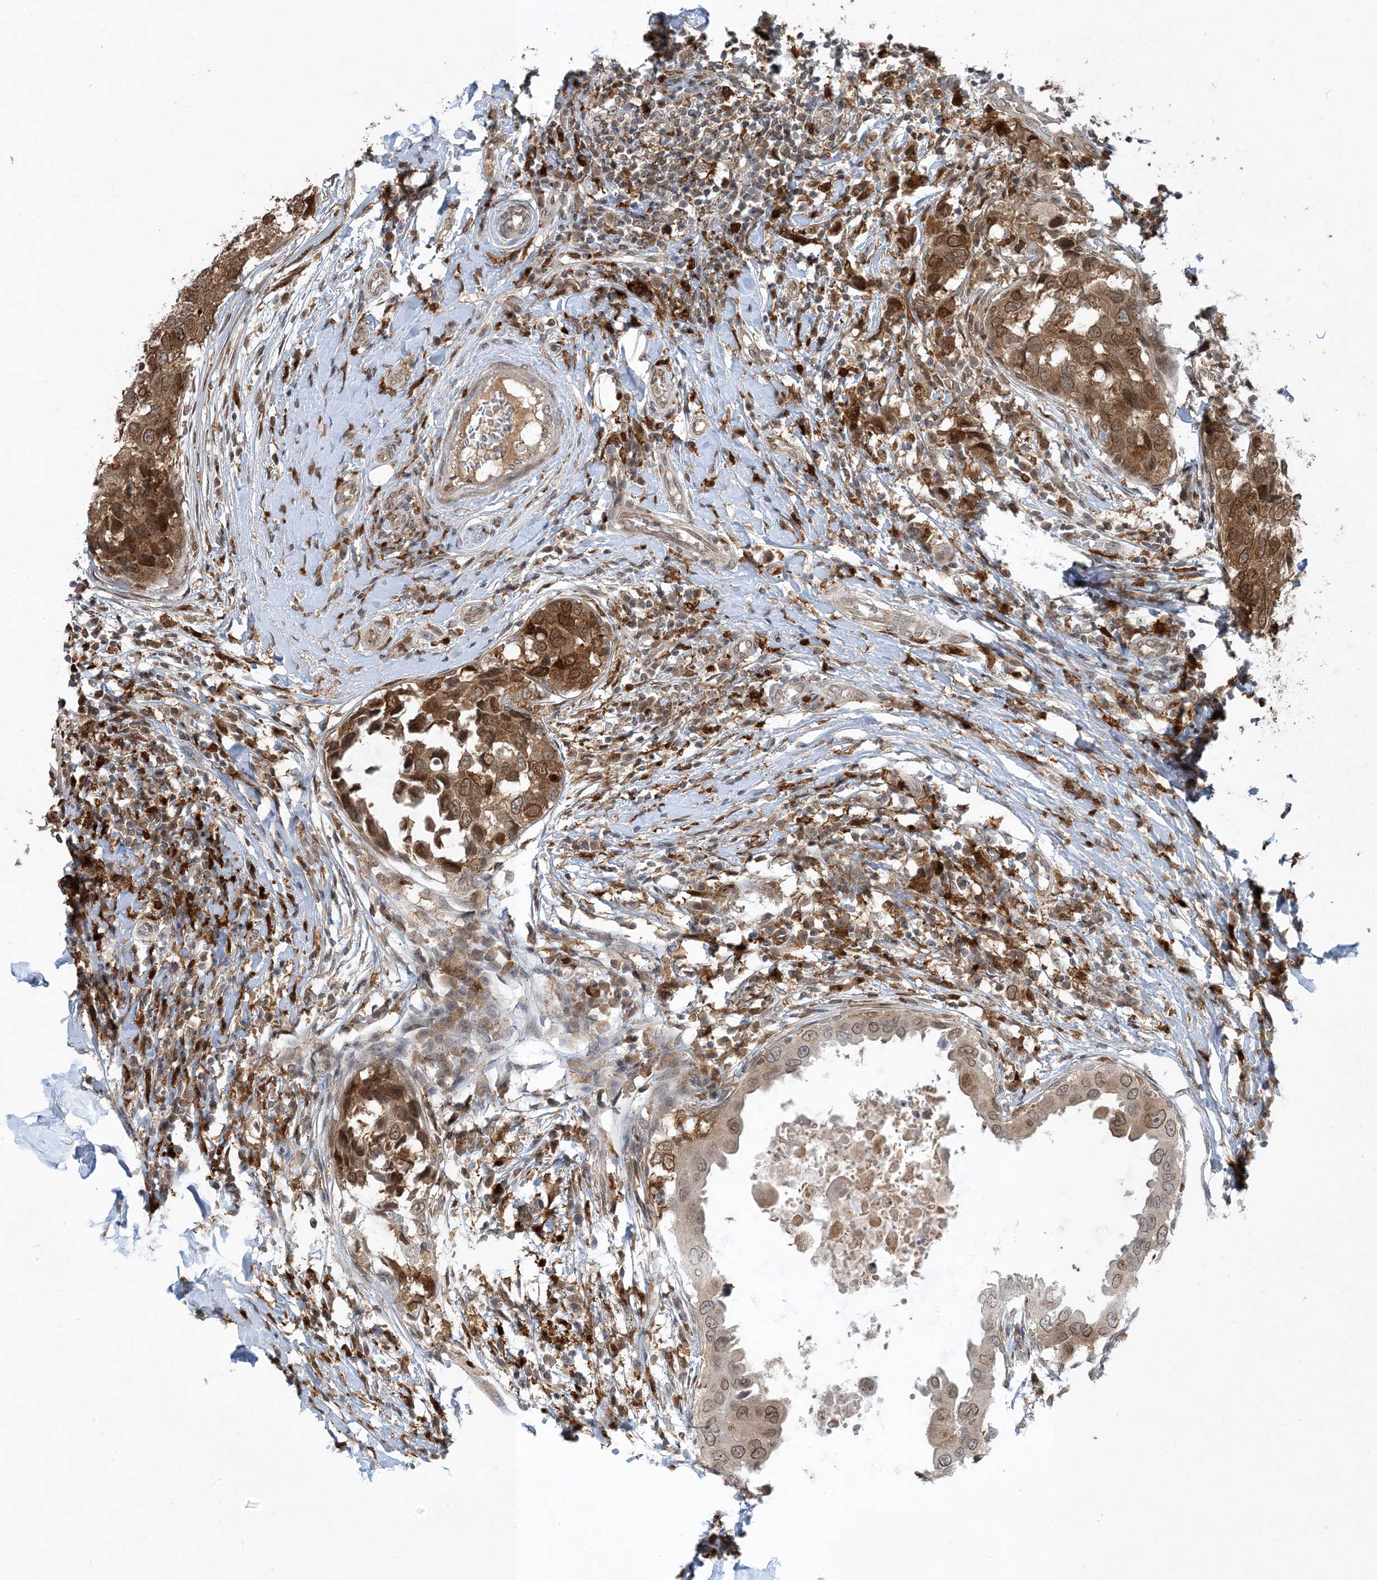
{"staining": {"intensity": "moderate", "quantity": ">75%", "location": "cytoplasmic/membranous,nuclear"}, "tissue": "breast cancer", "cell_type": "Tumor cells", "image_type": "cancer", "snomed": [{"axis": "morphology", "description": "Duct carcinoma"}, {"axis": "topography", "description": "Breast"}], "caption": "Breast infiltrating ductal carcinoma tissue exhibits moderate cytoplasmic/membranous and nuclear expression in about >75% of tumor cells, visualized by immunohistochemistry. The protein is stained brown, and the nuclei are stained in blue (DAB (3,3'-diaminobenzidine) IHC with brightfield microscopy, high magnification).", "gene": "NAGK", "patient": {"sex": "female", "age": 27}}